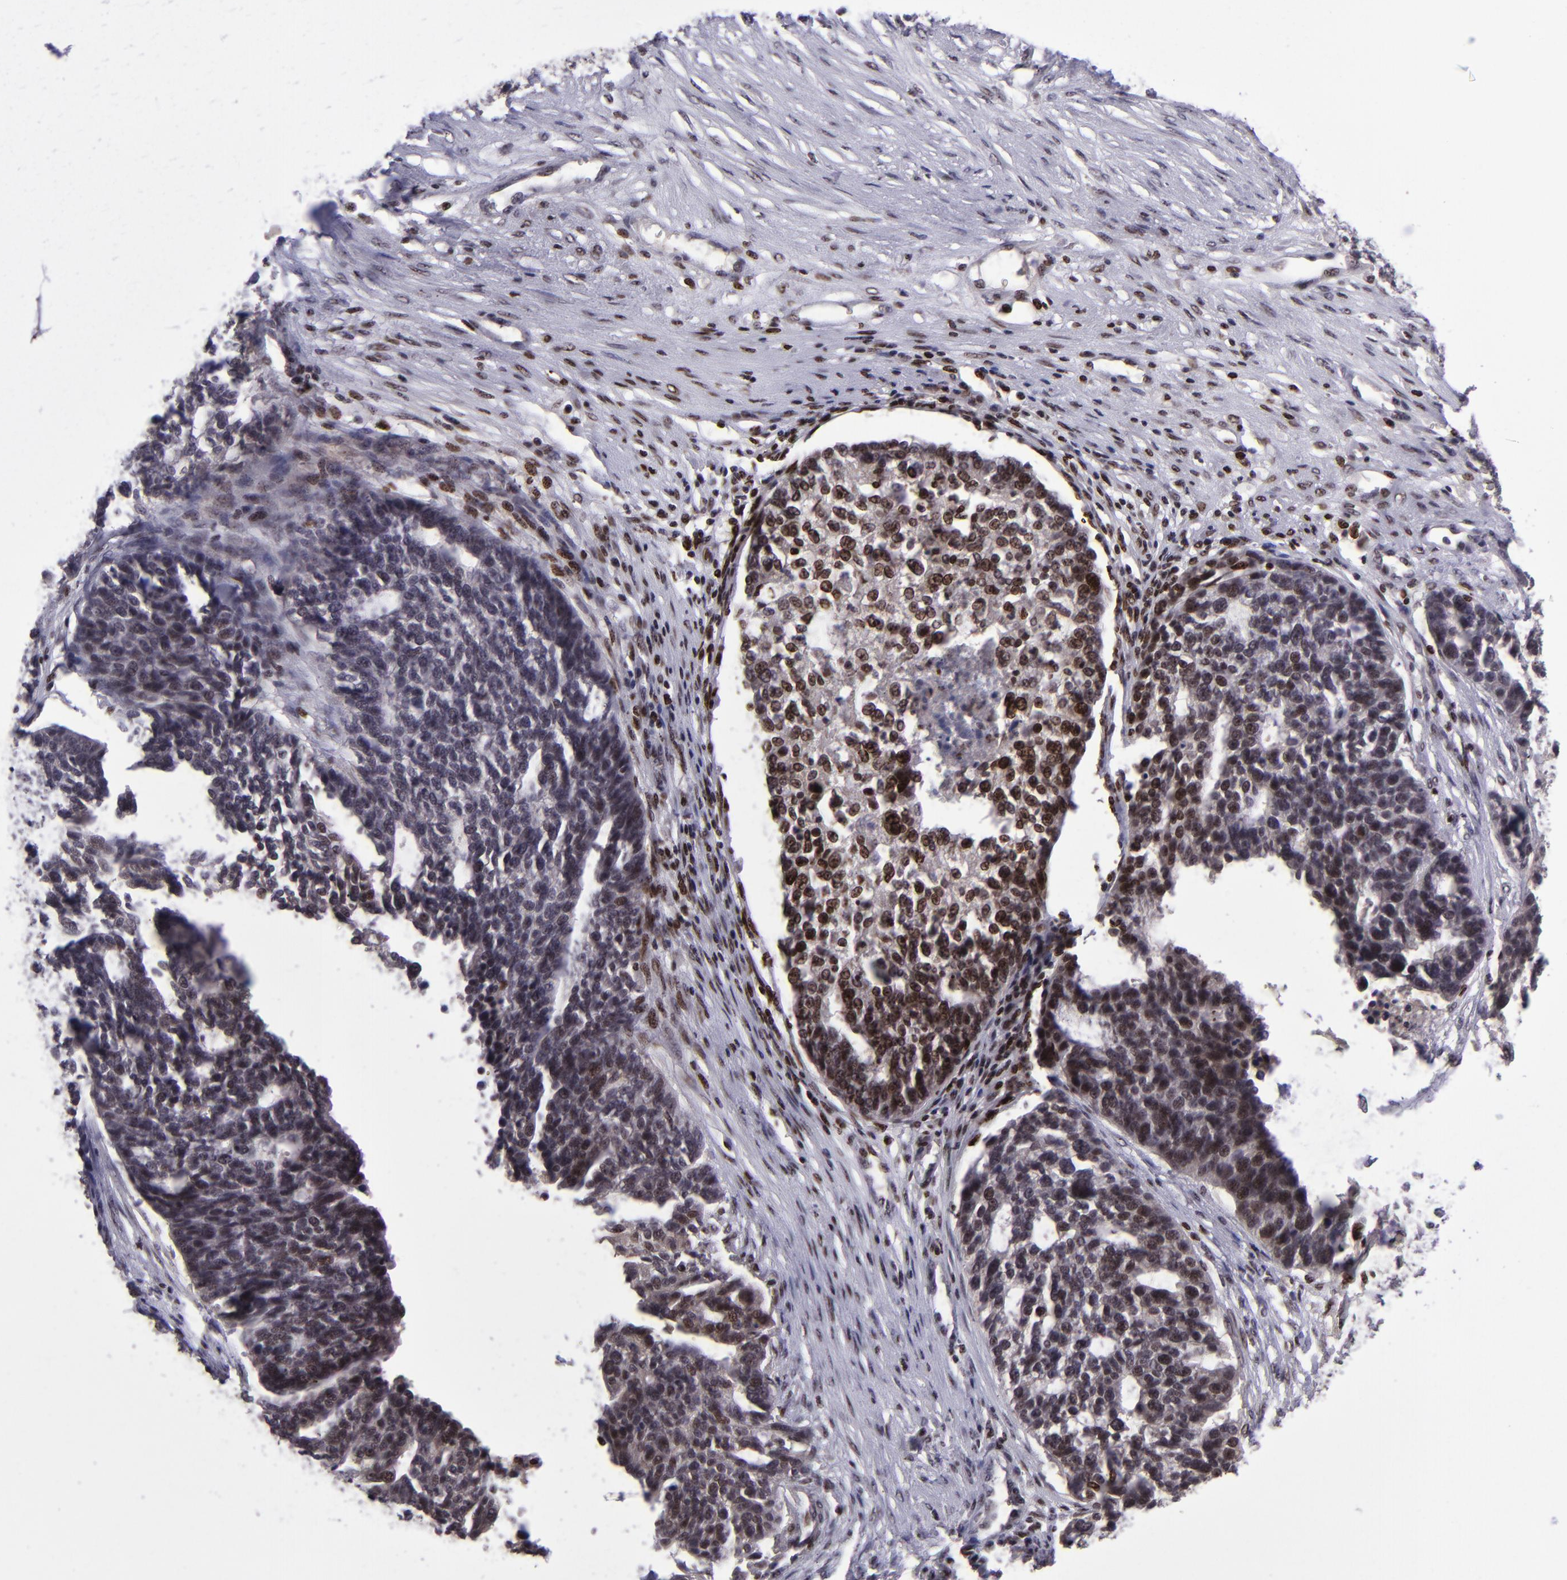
{"staining": {"intensity": "strong", "quantity": "25%-75%", "location": "nuclear"}, "tissue": "ovarian cancer", "cell_type": "Tumor cells", "image_type": "cancer", "snomed": [{"axis": "morphology", "description": "Cystadenocarcinoma, serous, NOS"}, {"axis": "topography", "description": "Ovary"}], "caption": "Protein expression analysis of serous cystadenocarcinoma (ovarian) exhibits strong nuclear expression in about 25%-75% of tumor cells.", "gene": "PCNX4", "patient": {"sex": "female", "age": 59}}